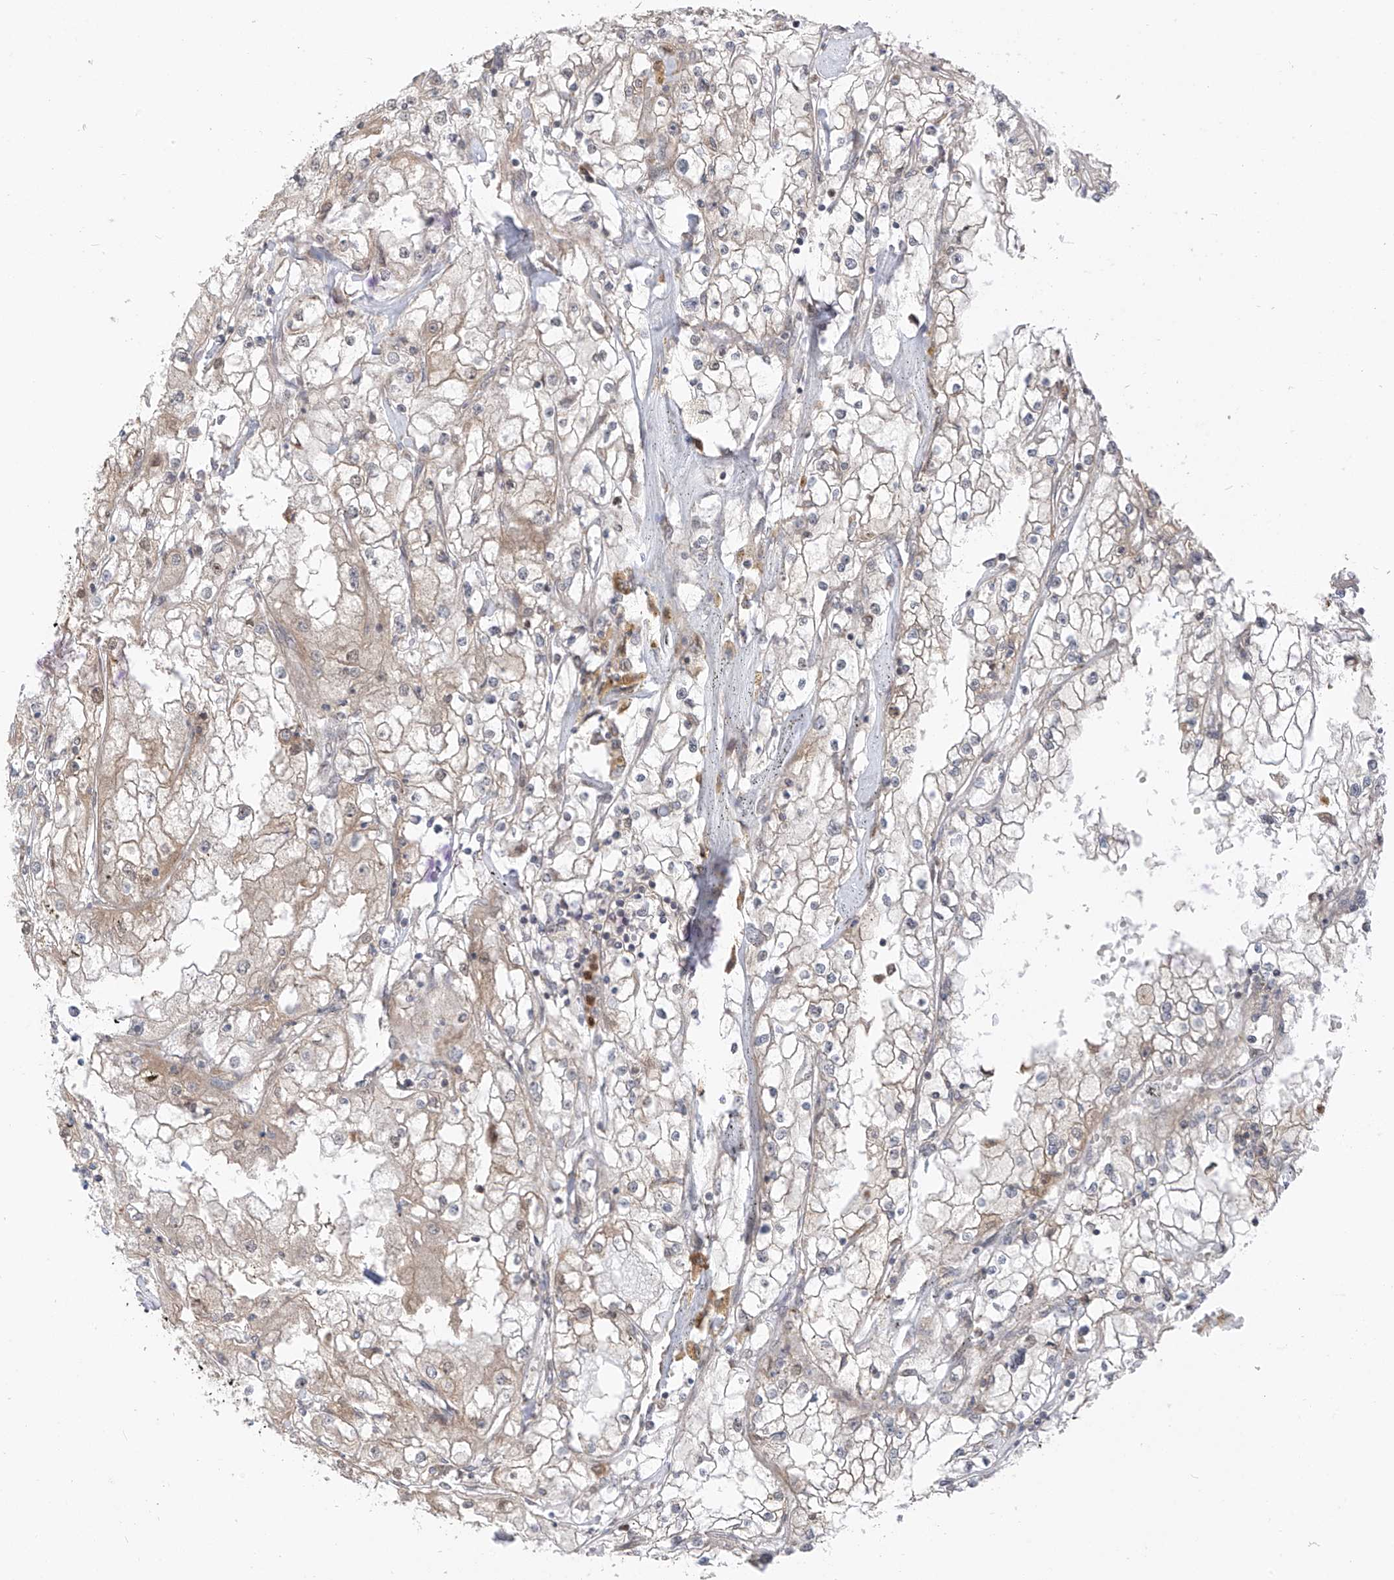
{"staining": {"intensity": "weak", "quantity": "<25%", "location": "cytoplasmic/membranous"}, "tissue": "renal cancer", "cell_type": "Tumor cells", "image_type": "cancer", "snomed": [{"axis": "morphology", "description": "Adenocarcinoma, NOS"}, {"axis": "topography", "description": "Kidney"}], "caption": "There is no significant staining in tumor cells of renal cancer.", "gene": "PDE11A", "patient": {"sex": "male", "age": 56}}